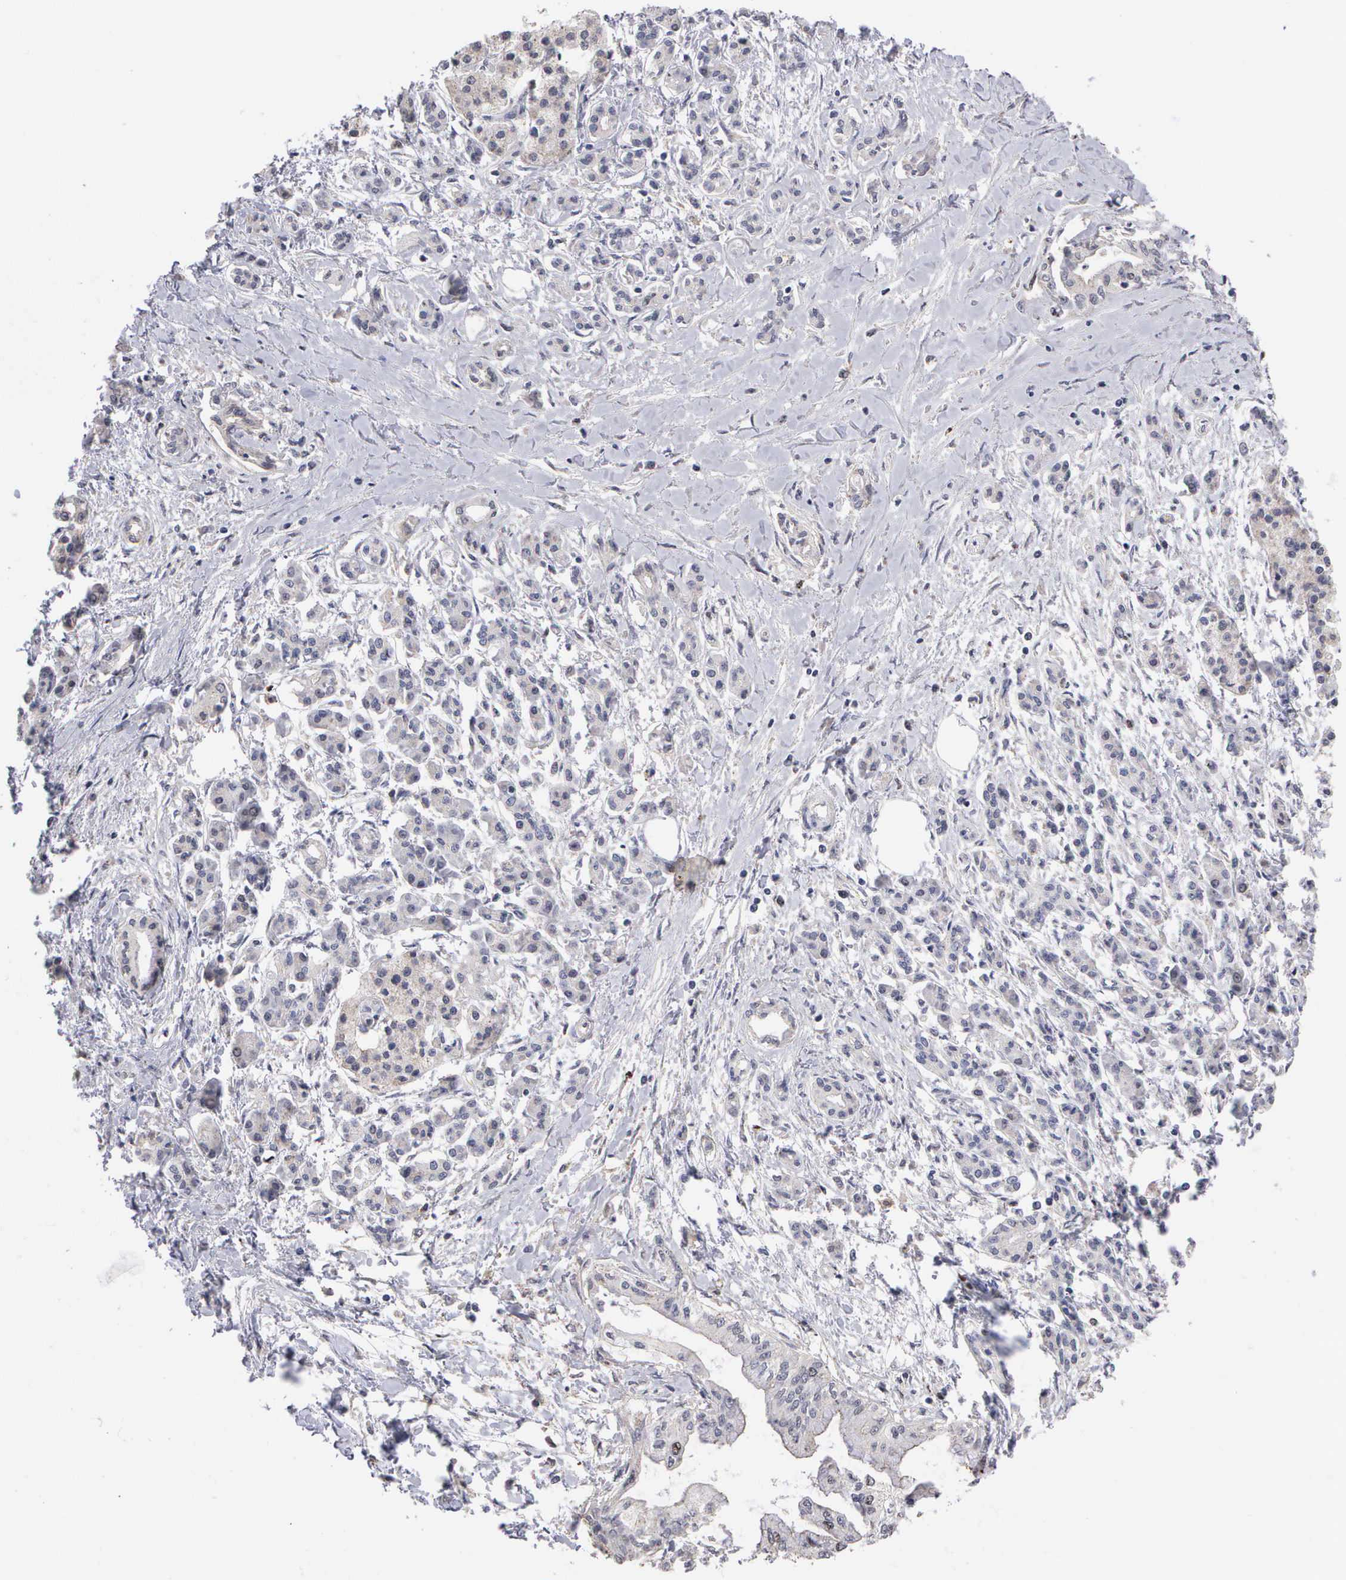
{"staining": {"intensity": "negative", "quantity": "none", "location": "none"}, "tissue": "pancreatic cancer", "cell_type": "Tumor cells", "image_type": "cancer", "snomed": [{"axis": "morphology", "description": "Adenocarcinoma, NOS"}, {"axis": "topography", "description": "Pancreas"}], "caption": "An image of human pancreatic cancer is negative for staining in tumor cells. (Stains: DAB immunohistochemistry (IHC) with hematoxylin counter stain, Microscopy: brightfield microscopy at high magnification).", "gene": "KDM6A", "patient": {"sex": "female", "age": 64}}